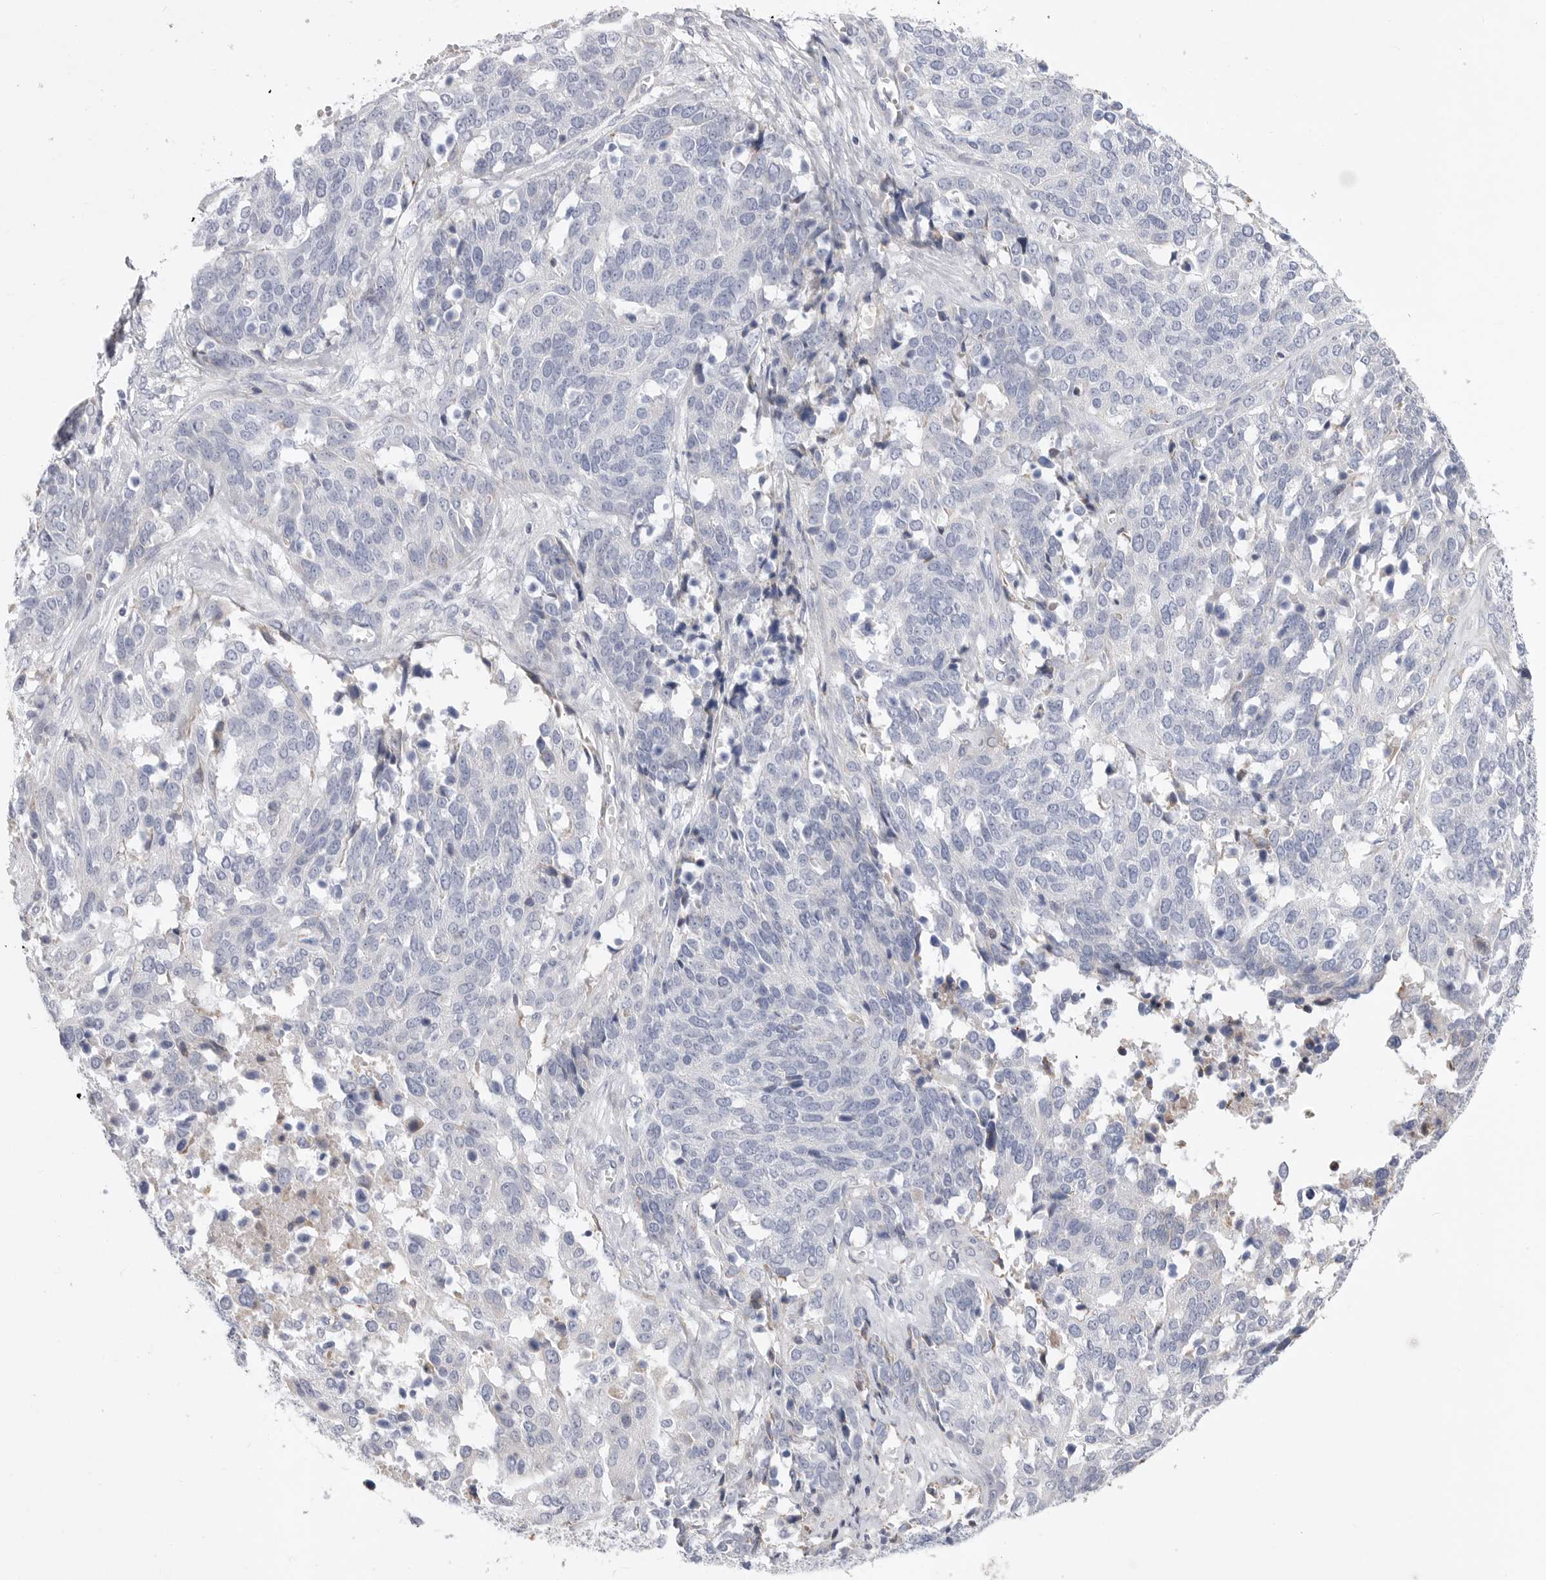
{"staining": {"intensity": "negative", "quantity": "none", "location": "none"}, "tissue": "ovarian cancer", "cell_type": "Tumor cells", "image_type": "cancer", "snomed": [{"axis": "morphology", "description": "Cystadenocarcinoma, serous, NOS"}, {"axis": "topography", "description": "Ovary"}], "caption": "The micrograph displays no staining of tumor cells in ovarian cancer (serous cystadenocarcinoma).", "gene": "CAMK2B", "patient": {"sex": "female", "age": 44}}